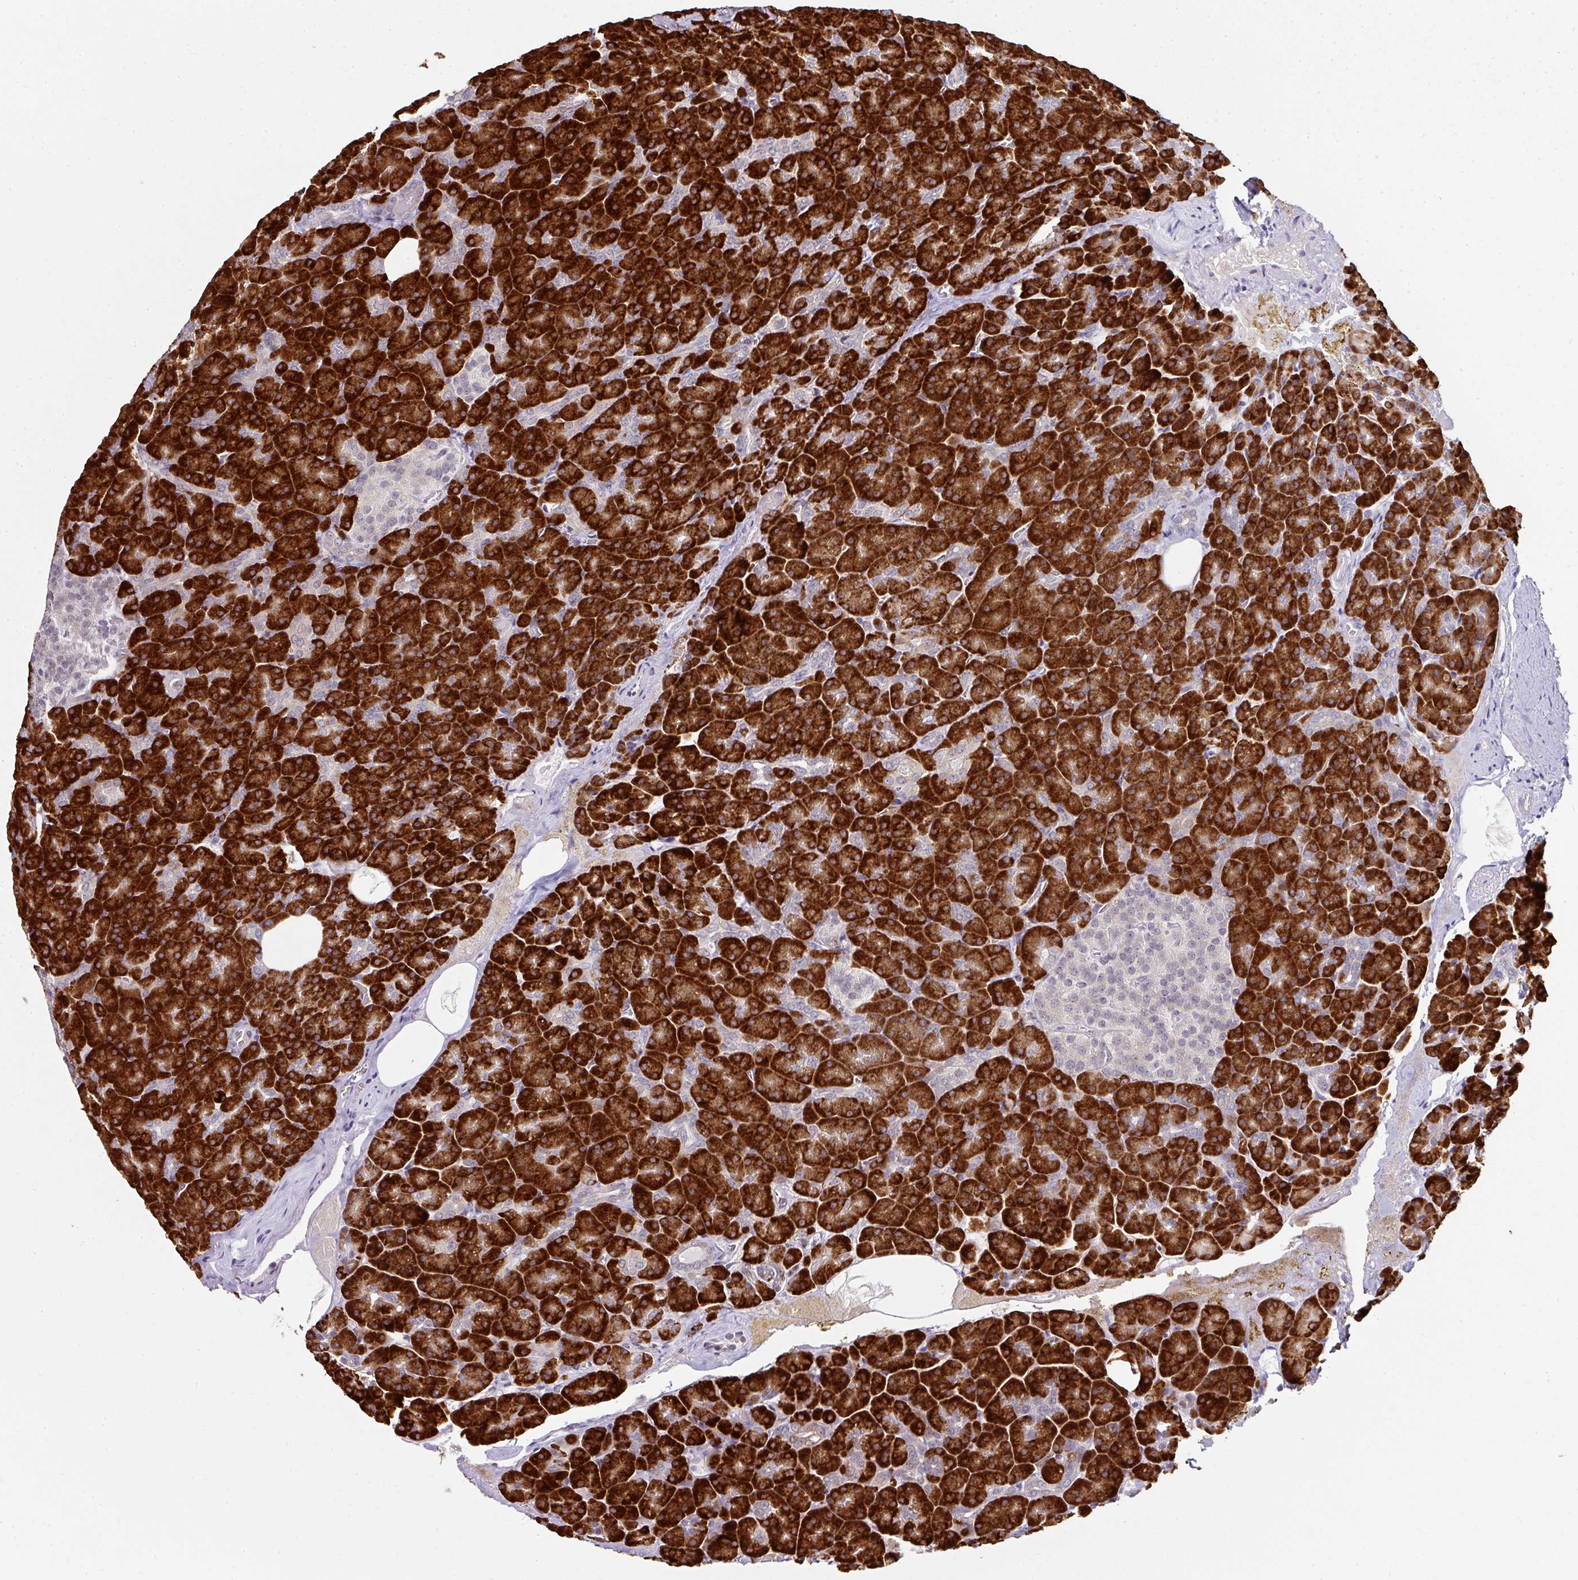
{"staining": {"intensity": "strong", "quantity": ">75%", "location": "cytoplasmic/membranous"}, "tissue": "pancreas", "cell_type": "Exocrine glandular cells", "image_type": "normal", "snomed": [{"axis": "morphology", "description": "Normal tissue, NOS"}, {"axis": "topography", "description": "Pancreas"}], "caption": "Brown immunohistochemical staining in benign pancreas displays strong cytoplasmic/membranous positivity in about >75% of exocrine glandular cells.", "gene": "APOLD1", "patient": {"sex": "female", "age": 74}}